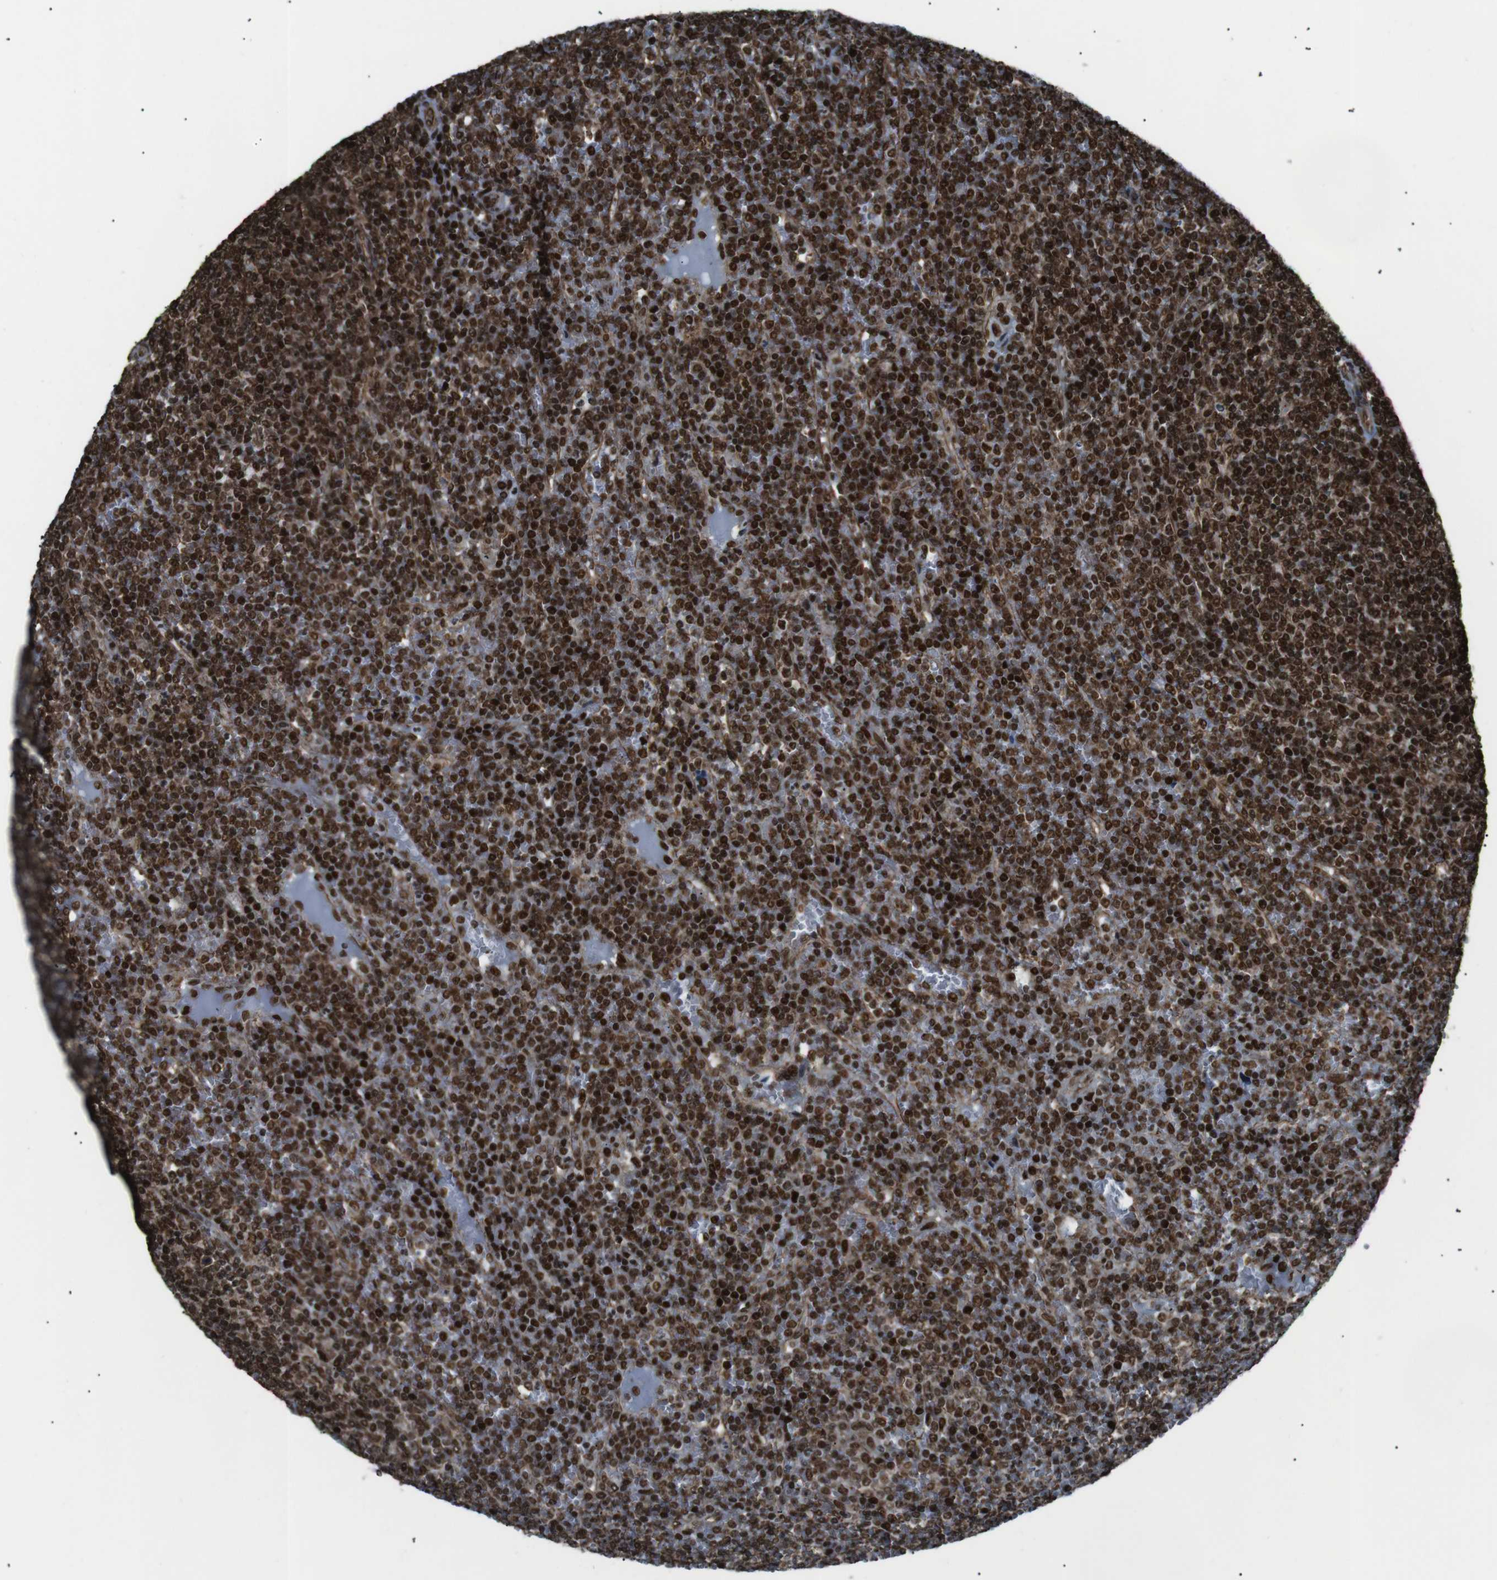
{"staining": {"intensity": "strong", "quantity": ">75%", "location": "nuclear"}, "tissue": "lymphoma", "cell_type": "Tumor cells", "image_type": "cancer", "snomed": [{"axis": "morphology", "description": "Malignant lymphoma, non-Hodgkin's type, Low grade"}, {"axis": "topography", "description": "Spleen"}], "caption": "Malignant lymphoma, non-Hodgkin's type (low-grade) stained for a protein (brown) demonstrates strong nuclear positive staining in approximately >75% of tumor cells.", "gene": "HNRNPU", "patient": {"sex": "female", "age": 19}}